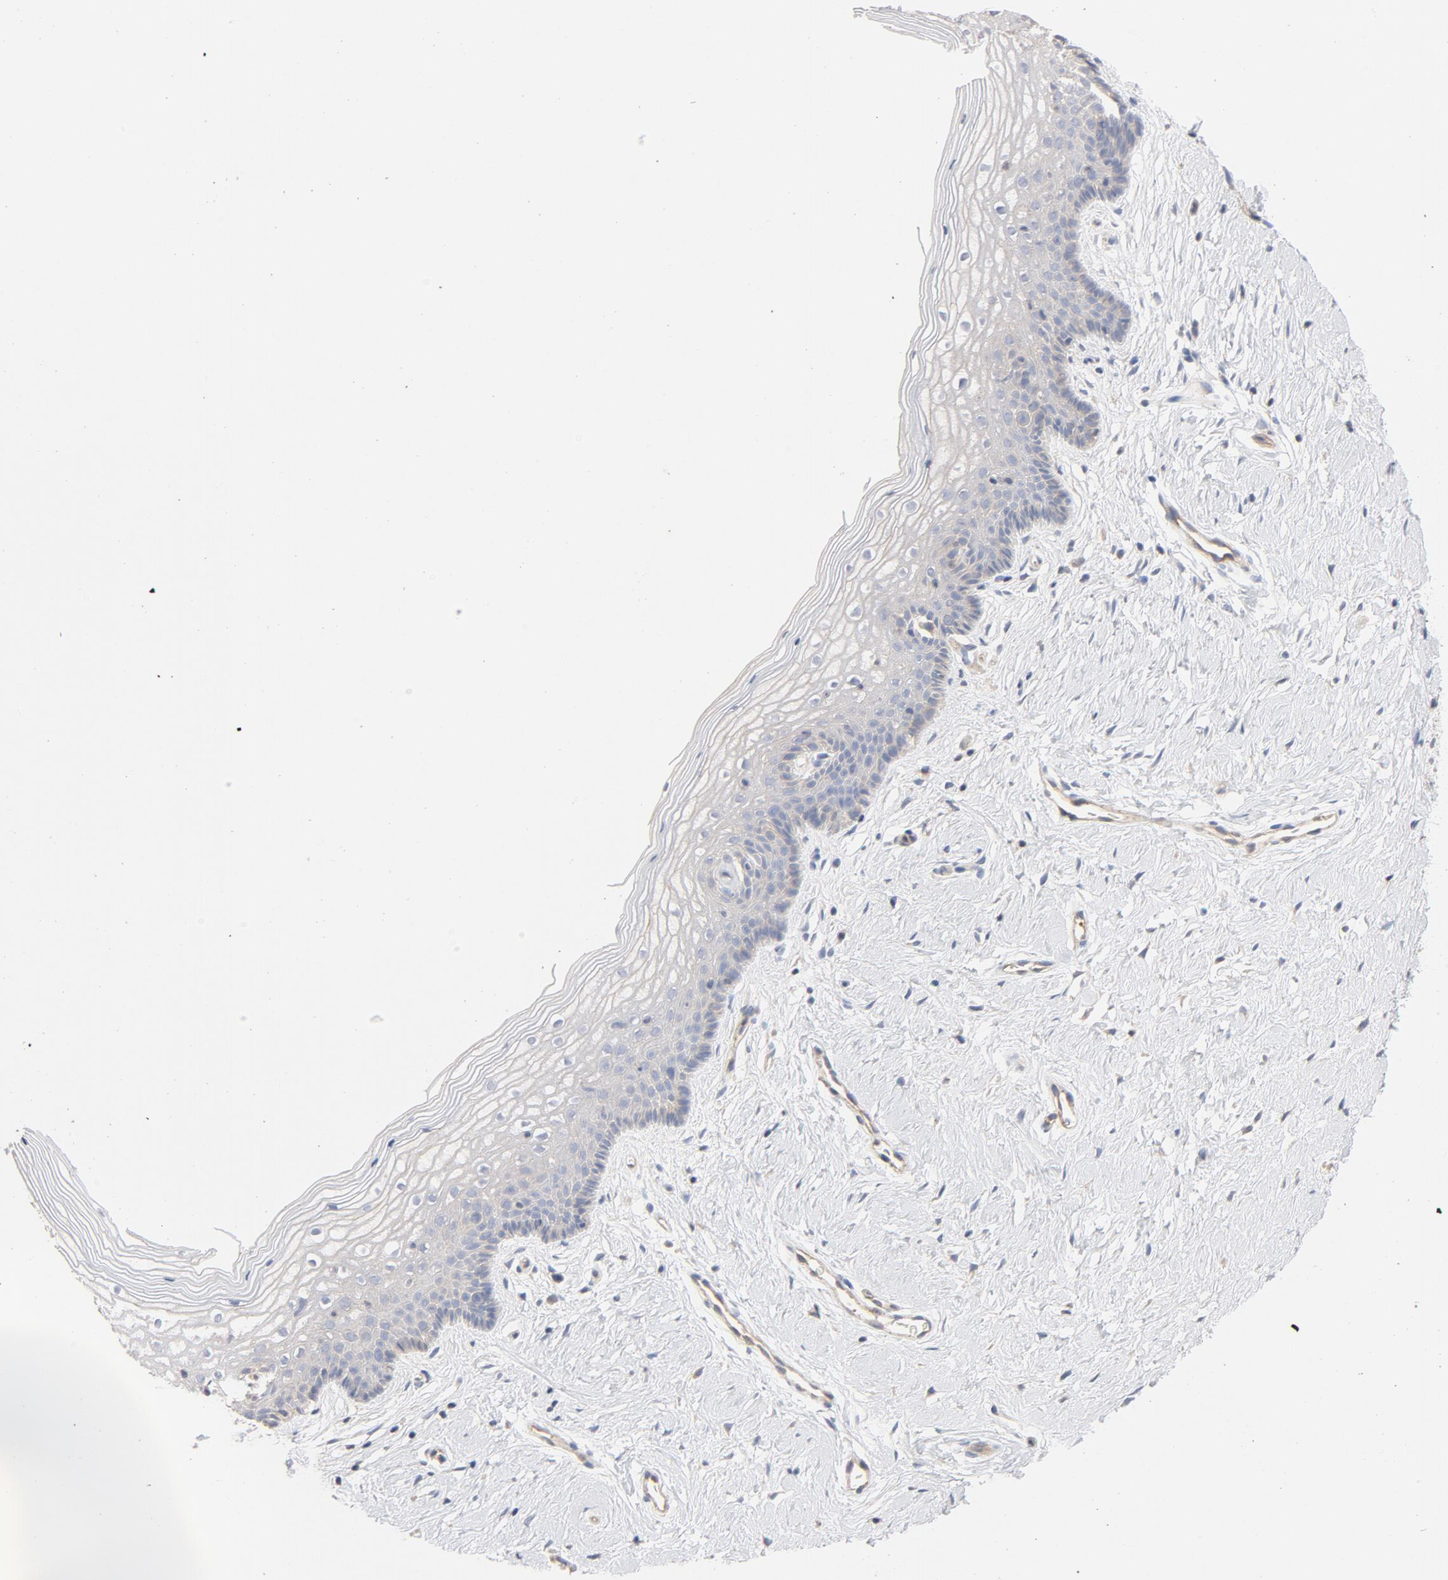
{"staining": {"intensity": "weak", "quantity": "<25%", "location": "cytoplasmic/membranous"}, "tissue": "vagina", "cell_type": "Squamous epithelial cells", "image_type": "normal", "snomed": [{"axis": "morphology", "description": "Normal tissue, NOS"}, {"axis": "topography", "description": "Vagina"}], "caption": "Protein analysis of unremarkable vagina reveals no significant positivity in squamous epithelial cells.", "gene": "STRN3", "patient": {"sex": "female", "age": 46}}